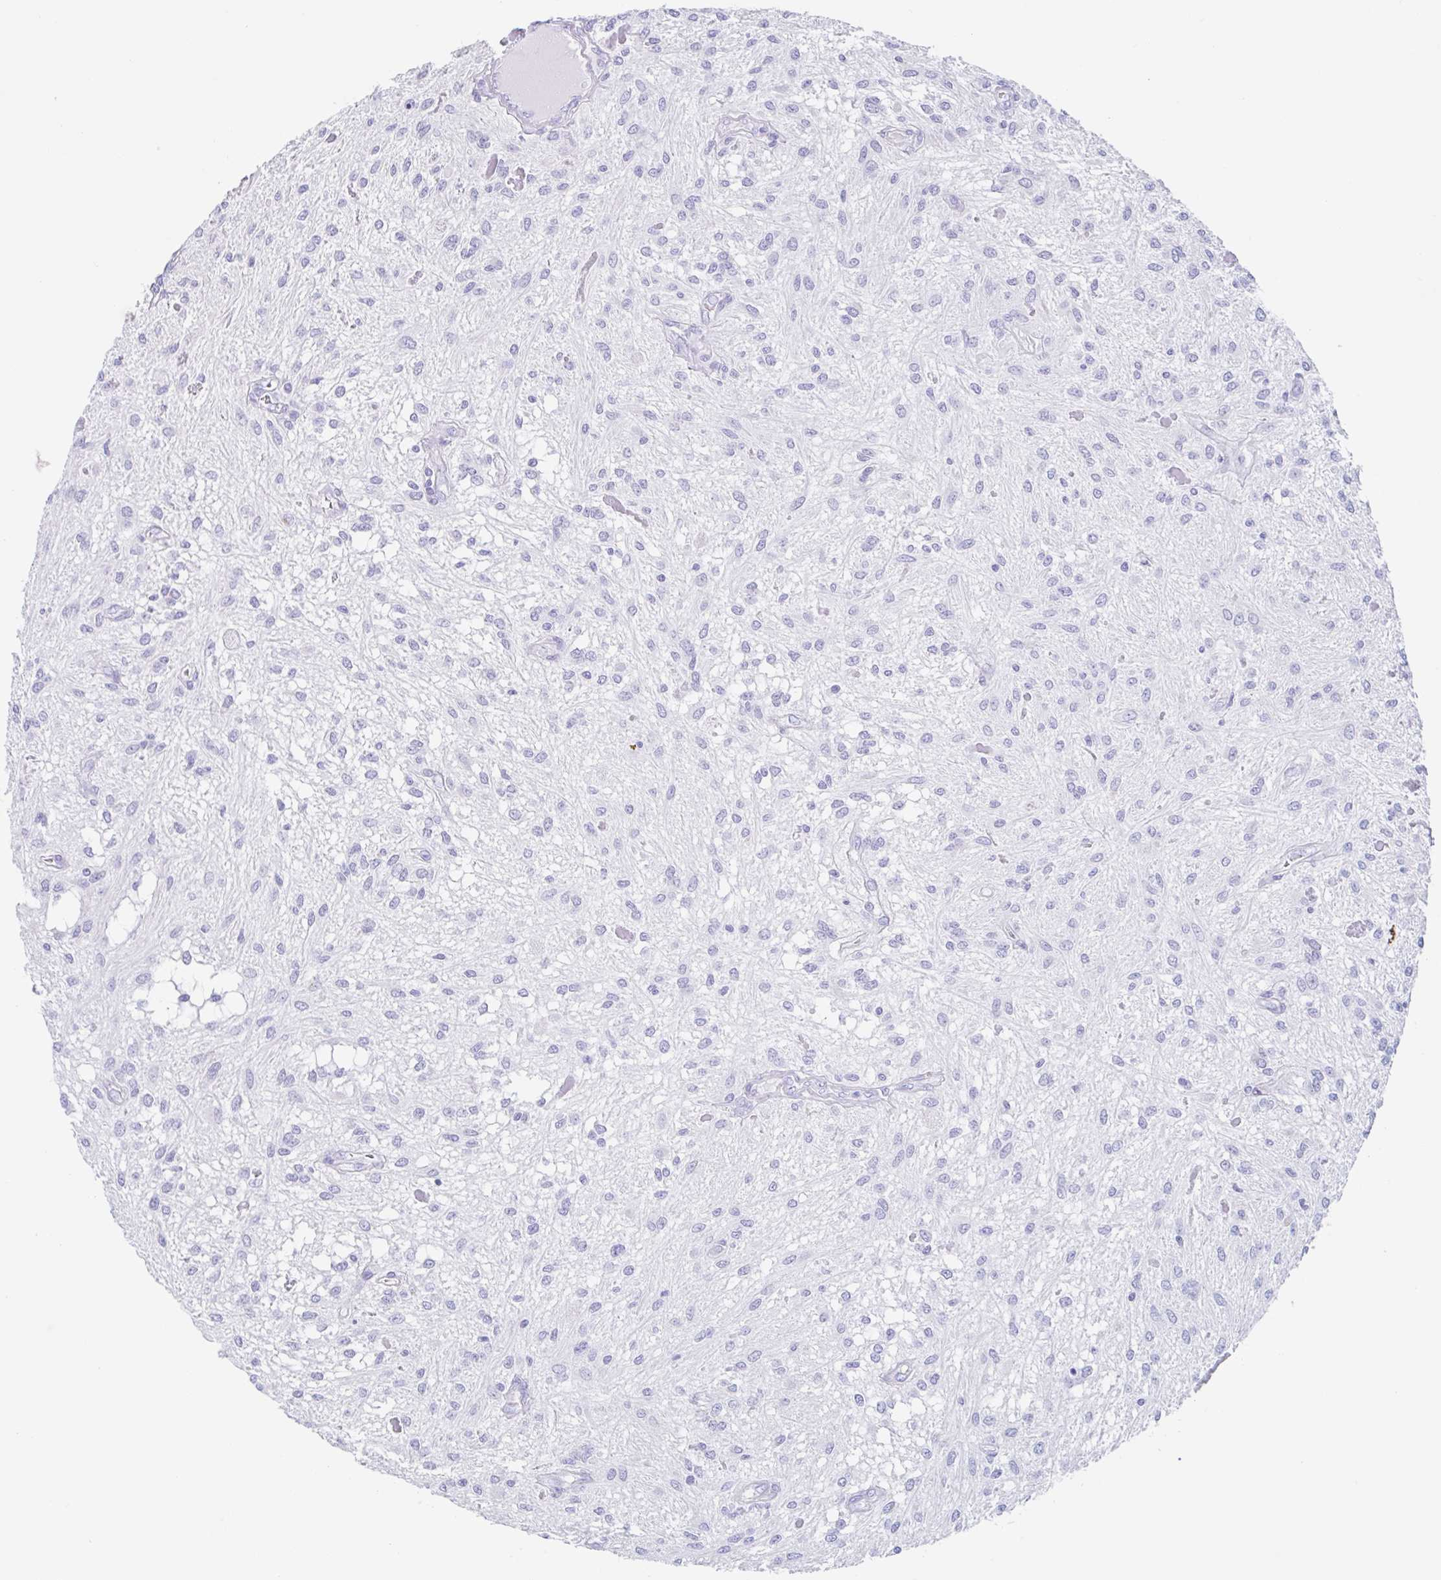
{"staining": {"intensity": "negative", "quantity": "none", "location": "none"}, "tissue": "glioma", "cell_type": "Tumor cells", "image_type": "cancer", "snomed": [{"axis": "morphology", "description": "Glioma, malignant, Low grade"}, {"axis": "topography", "description": "Cerebellum"}], "caption": "Glioma was stained to show a protein in brown. There is no significant positivity in tumor cells. (Brightfield microscopy of DAB (3,3'-diaminobenzidine) immunohistochemistry (IHC) at high magnification).", "gene": "CPTP", "patient": {"sex": "female", "age": 14}}